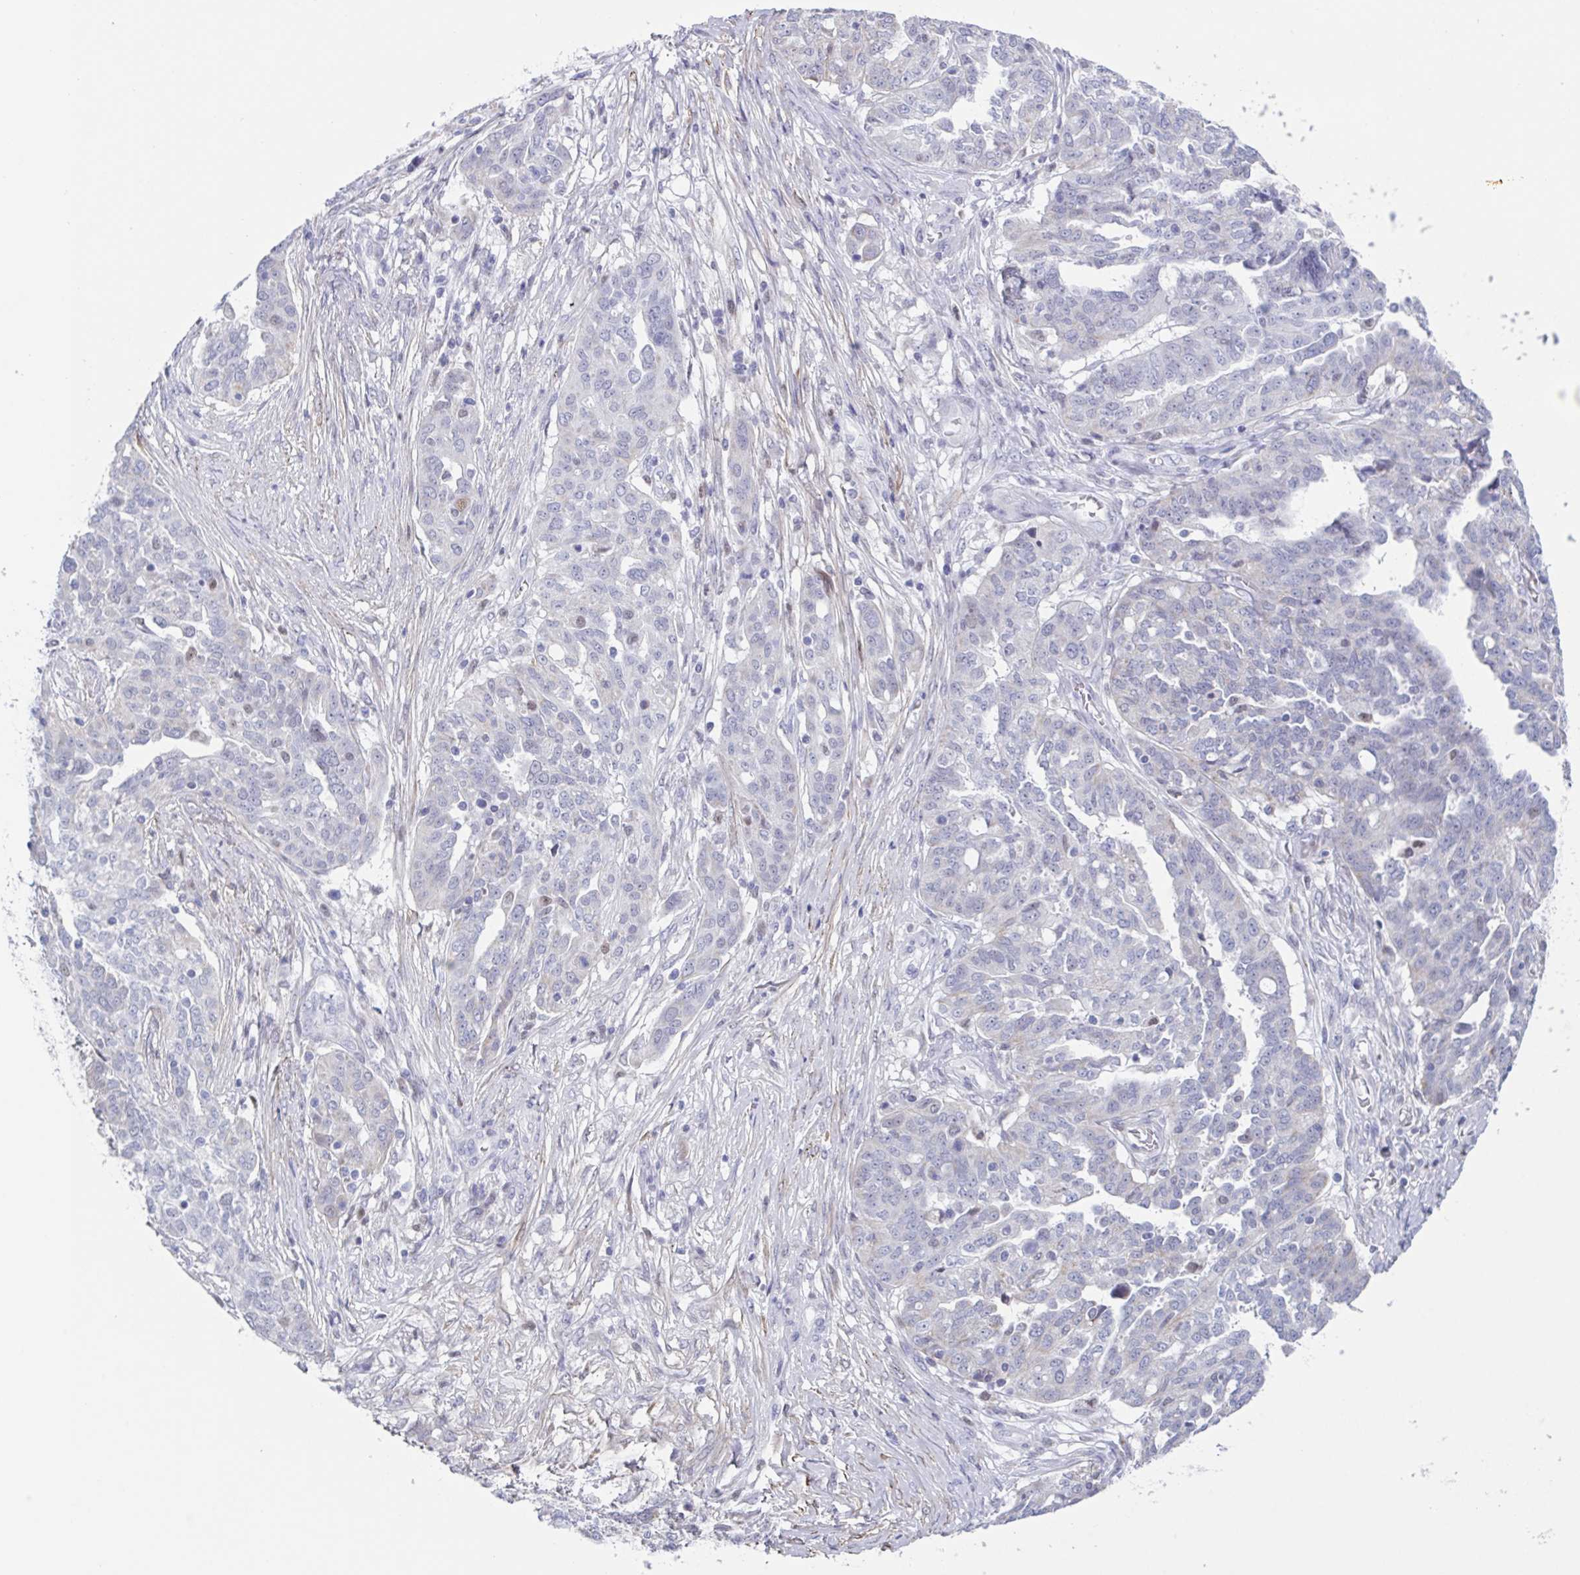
{"staining": {"intensity": "negative", "quantity": "none", "location": "none"}, "tissue": "ovarian cancer", "cell_type": "Tumor cells", "image_type": "cancer", "snomed": [{"axis": "morphology", "description": "Cystadenocarcinoma, serous, NOS"}, {"axis": "topography", "description": "Ovary"}], "caption": "Human serous cystadenocarcinoma (ovarian) stained for a protein using immunohistochemistry exhibits no positivity in tumor cells.", "gene": "PBOV1", "patient": {"sex": "female", "age": 67}}